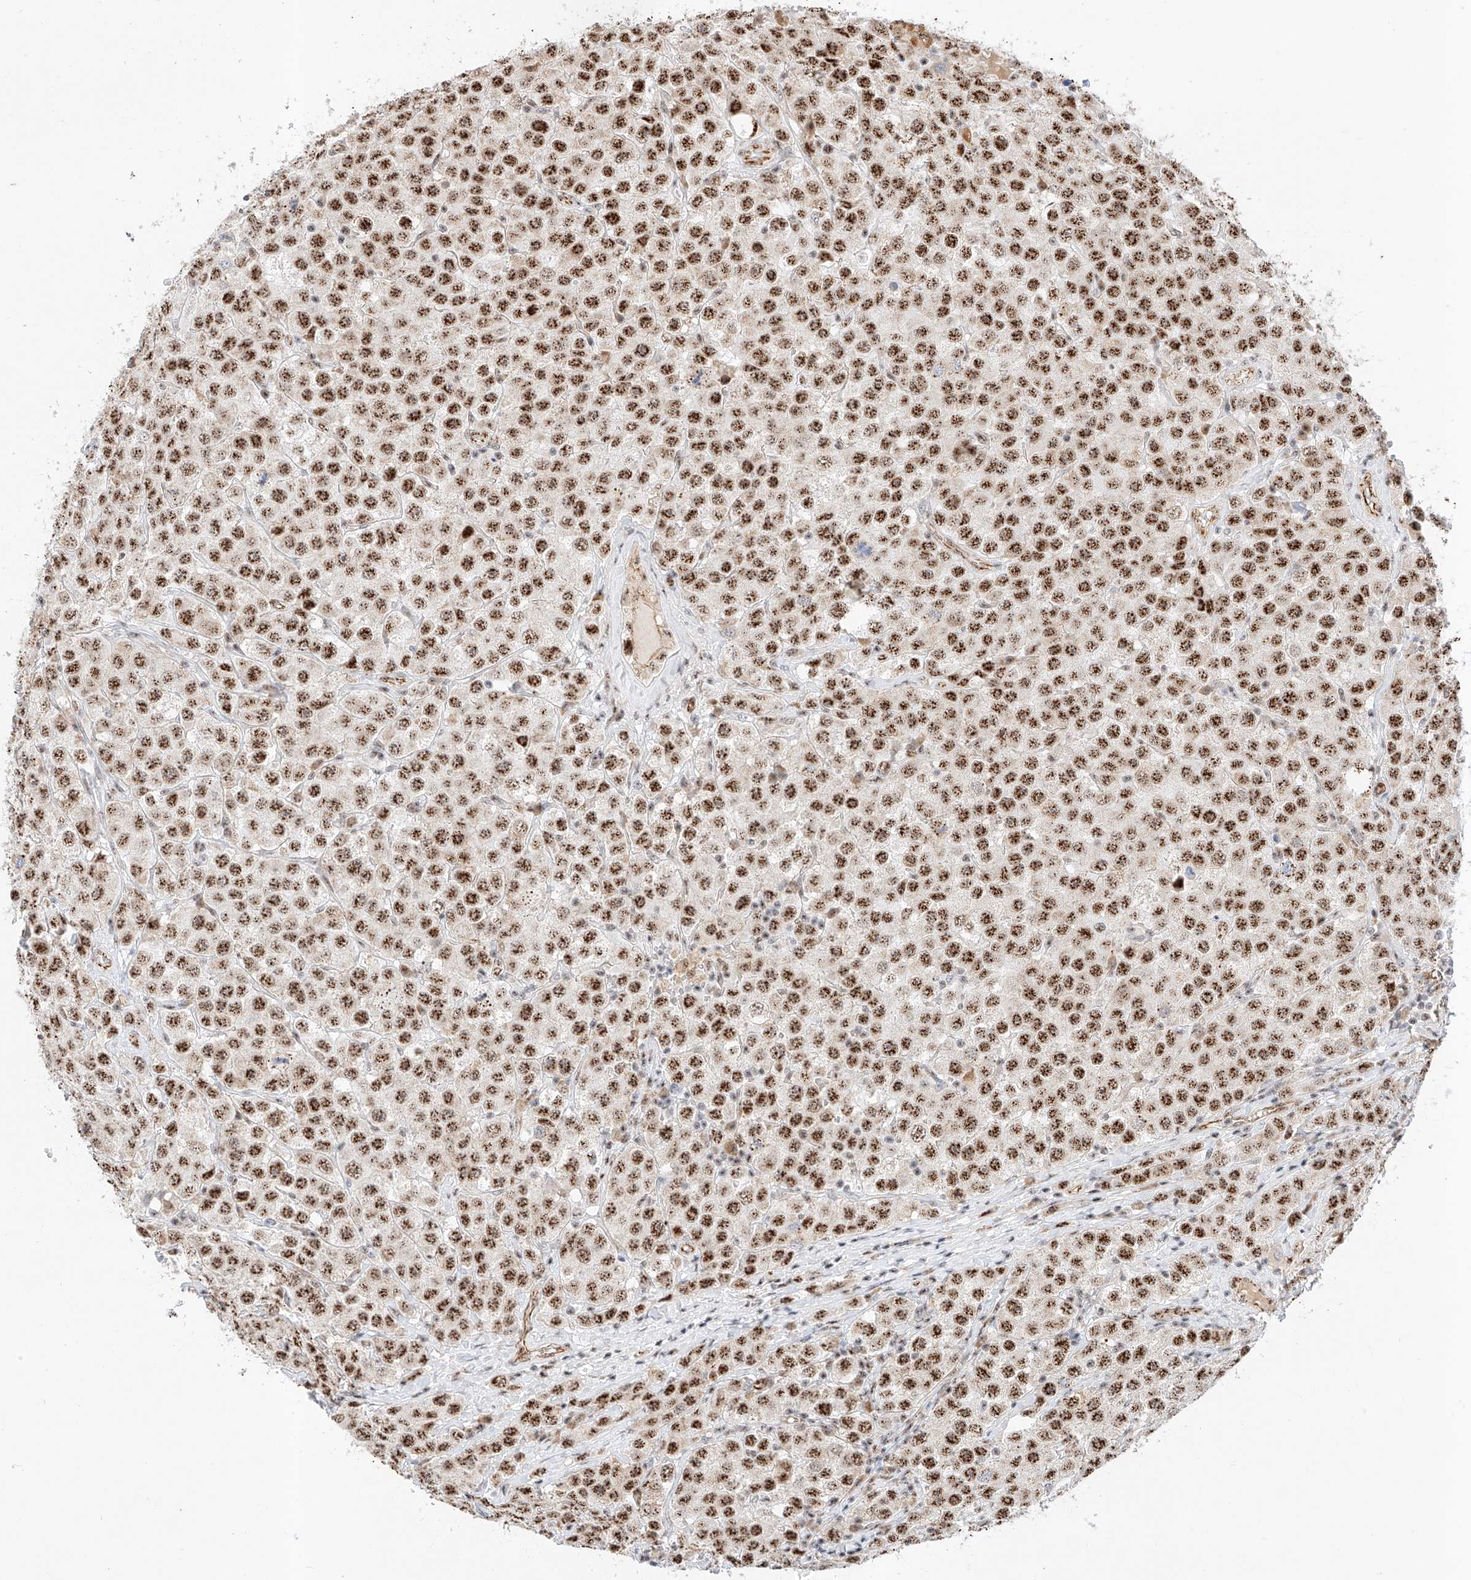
{"staining": {"intensity": "strong", "quantity": ">75%", "location": "nuclear"}, "tissue": "testis cancer", "cell_type": "Tumor cells", "image_type": "cancer", "snomed": [{"axis": "morphology", "description": "Seminoma, NOS"}, {"axis": "topography", "description": "Testis"}], "caption": "A brown stain highlights strong nuclear staining of a protein in testis cancer (seminoma) tumor cells. Nuclei are stained in blue.", "gene": "ATXN7L2", "patient": {"sex": "male", "age": 28}}